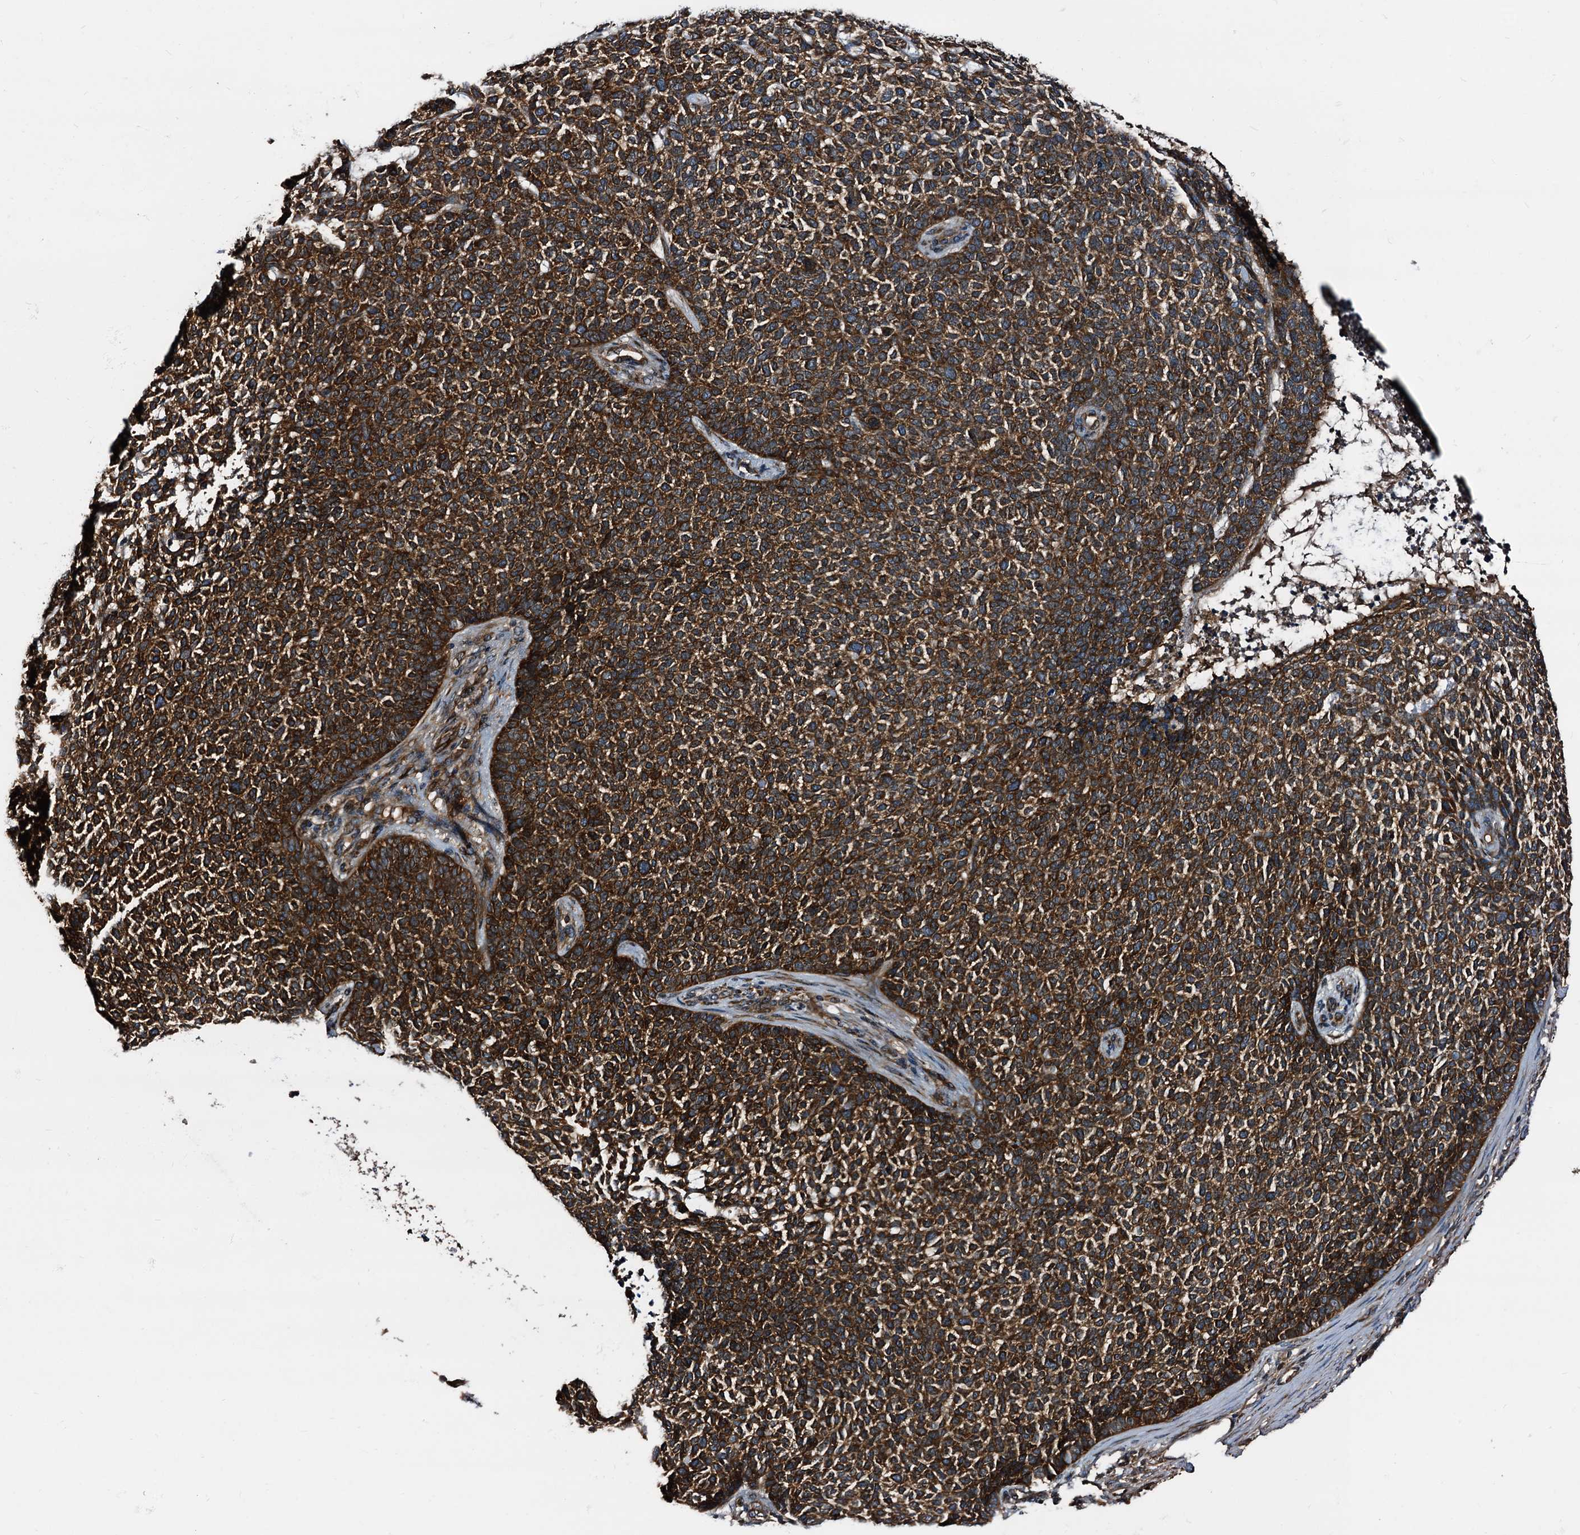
{"staining": {"intensity": "strong", "quantity": ">75%", "location": "cytoplasmic/membranous"}, "tissue": "skin cancer", "cell_type": "Tumor cells", "image_type": "cancer", "snomed": [{"axis": "morphology", "description": "Basal cell carcinoma"}, {"axis": "topography", "description": "Skin"}], "caption": "The micrograph displays a brown stain indicating the presence of a protein in the cytoplasmic/membranous of tumor cells in skin cancer (basal cell carcinoma).", "gene": "PEX5", "patient": {"sex": "female", "age": 84}}